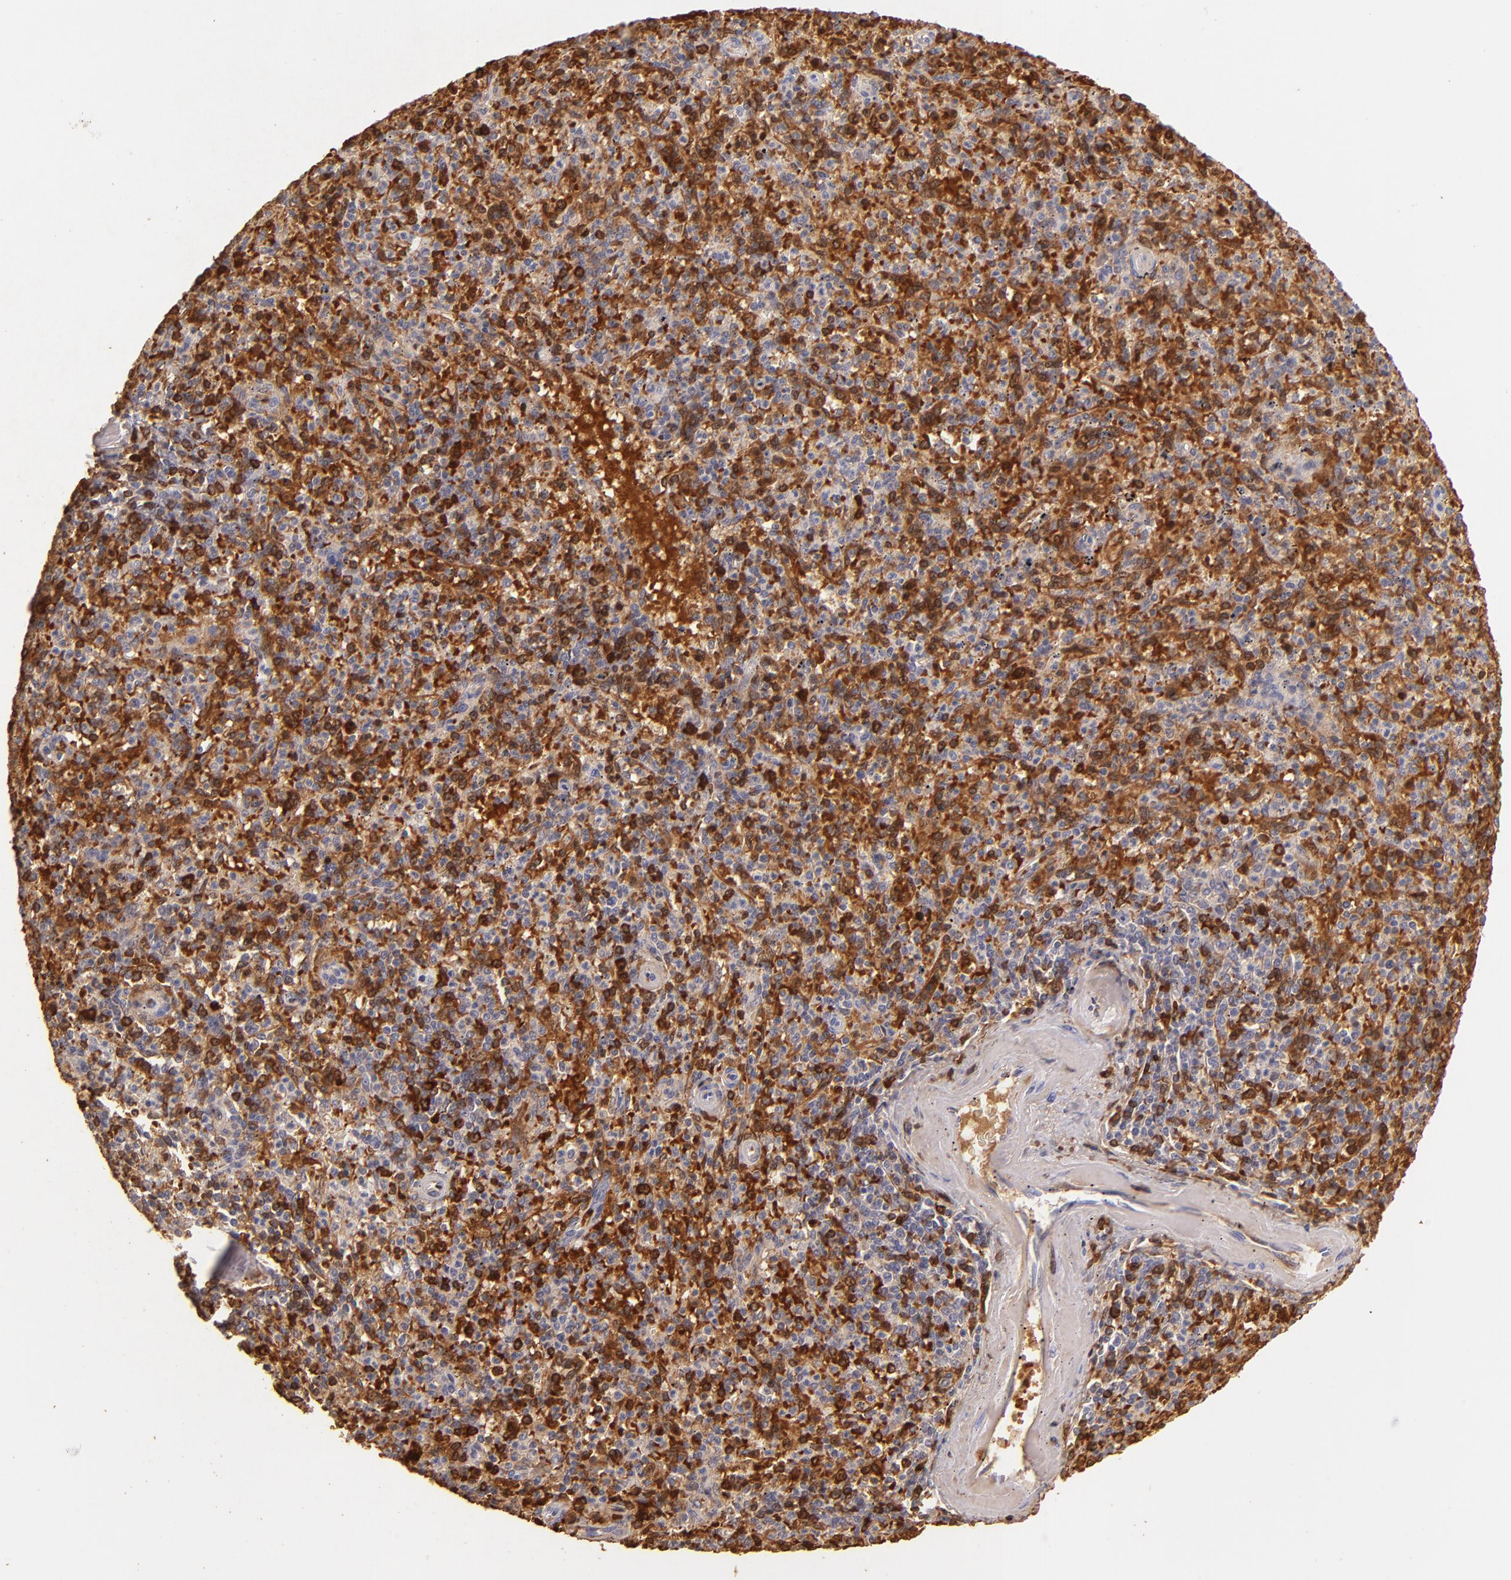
{"staining": {"intensity": "moderate", "quantity": ">75%", "location": "cytoplasmic/membranous"}, "tissue": "spleen", "cell_type": "Cells in red pulp", "image_type": "normal", "snomed": [{"axis": "morphology", "description": "Normal tissue, NOS"}, {"axis": "topography", "description": "Spleen"}], "caption": "Immunohistochemistry micrograph of unremarkable spleen: human spleen stained using immunohistochemistry (IHC) displays medium levels of moderate protein expression localized specifically in the cytoplasmic/membranous of cells in red pulp, appearing as a cytoplasmic/membranous brown color.", "gene": "SERPINC1", "patient": {"sex": "male", "age": 72}}